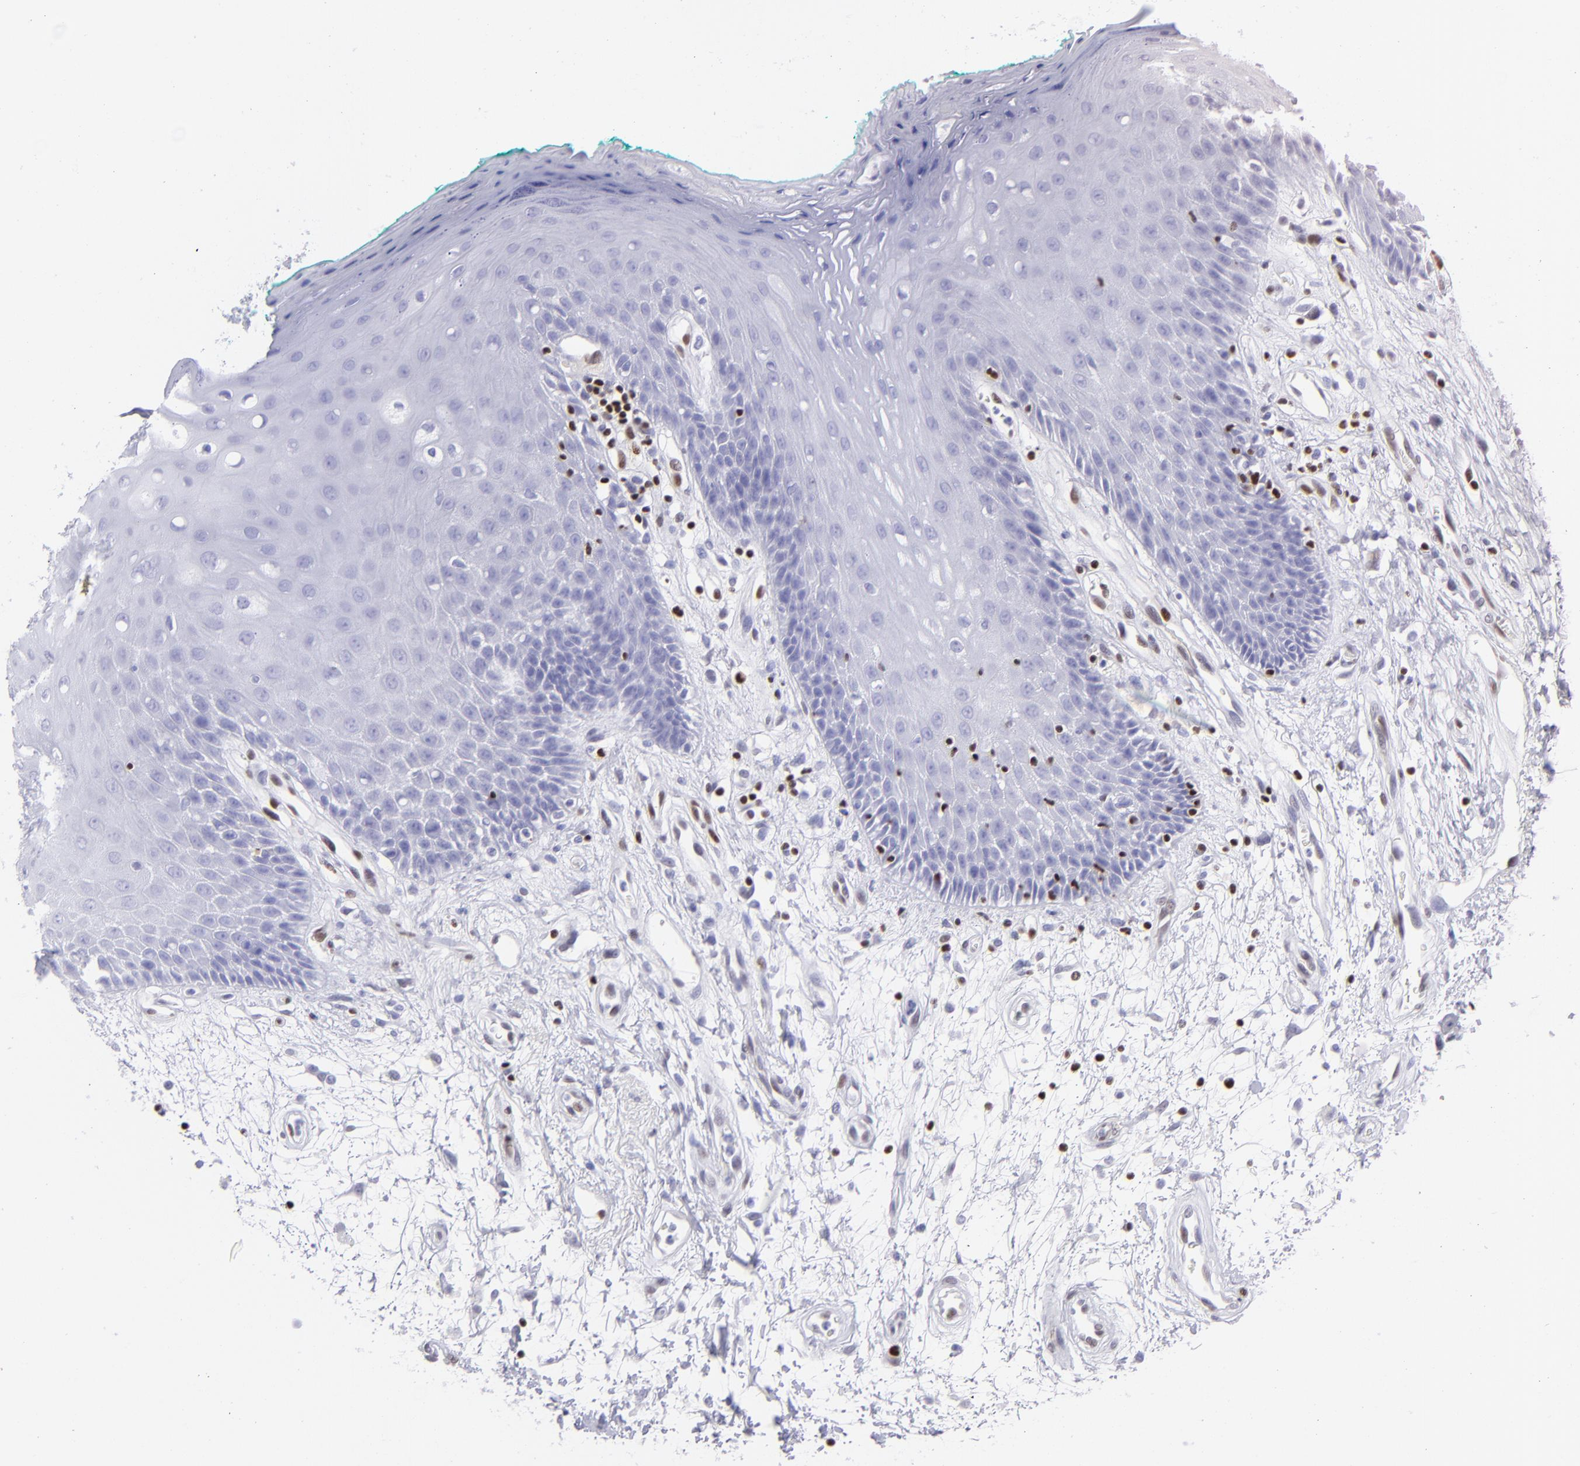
{"staining": {"intensity": "negative", "quantity": "none", "location": "none"}, "tissue": "oral mucosa", "cell_type": "Squamous epithelial cells", "image_type": "normal", "snomed": [{"axis": "morphology", "description": "Normal tissue, NOS"}, {"axis": "morphology", "description": "Squamous cell carcinoma, NOS"}, {"axis": "topography", "description": "Skeletal muscle"}, {"axis": "topography", "description": "Oral tissue"}, {"axis": "topography", "description": "Head-Neck"}], "caption": "An image of oral mucosa stained for a protein exhibits no brown staining in squamous epithelial cells. The staining was performed using DAB to visualize the protein expression in brown, while the nuclei were stained in blue with hematoxylin (Magnification: 20x).", "gene": "ETS1", "patient": {"sex": "female", "age": 84}}